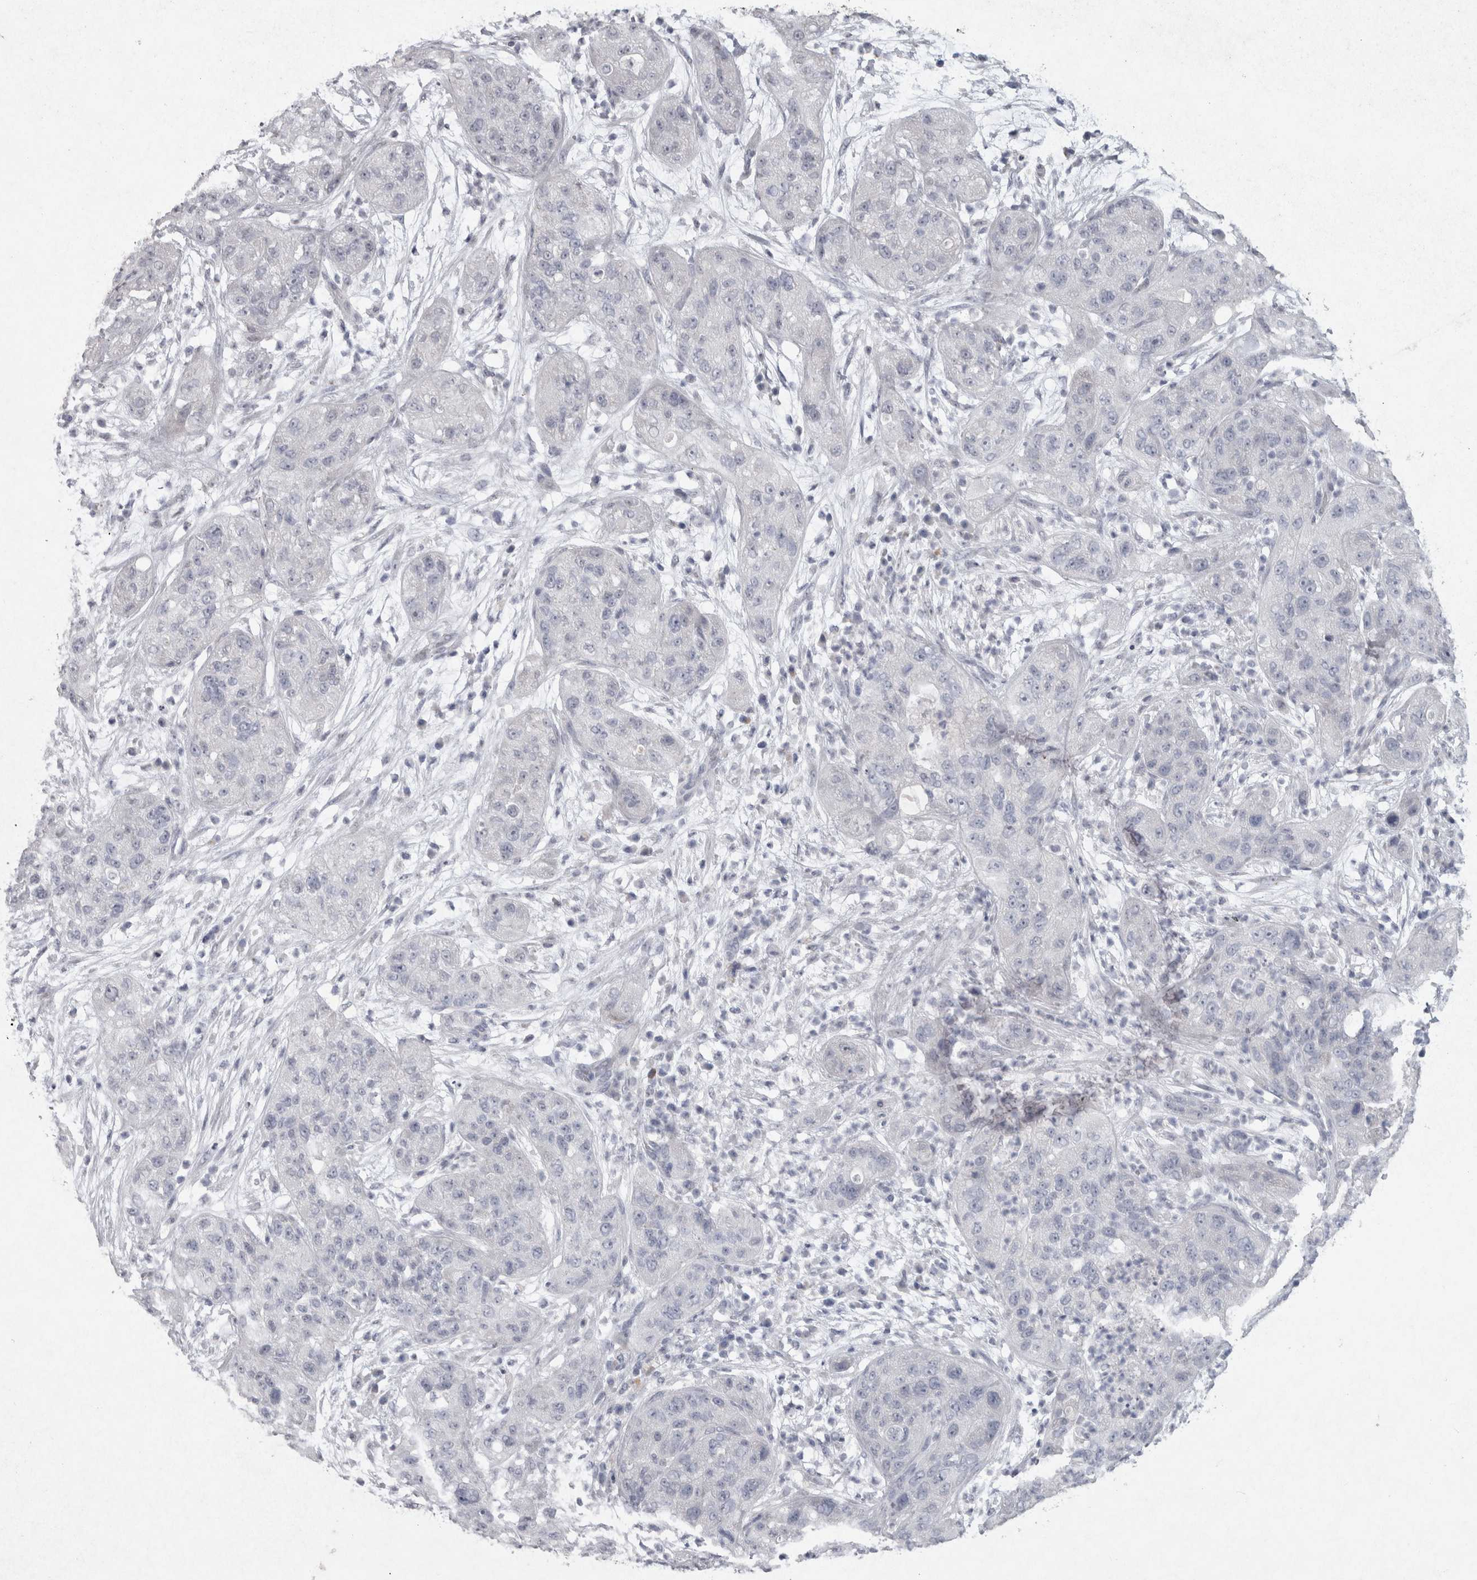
{"staining": {"intensity": "negative", "quantity": "none", "location": "none"}, "tissue": "pancreatic cancer", "cell_type": "Tumor cells", "image_type": "cancer", "snomed": [{"axis": "morphology", "description": "Adenocarcinoma, NOS"}, {"axis": "topography", "description": "Pancreas"}], "caption": "This image is of pancreatic adenocarcinoma stained with immunohistochemistry (IHC) to label a protein in brown with the nuclei are counter-stained blue. There is no expression in tumor cells. (DAB immunohistochemistry (IHC) visualized using brightfield microscopy, high magnification).", "gene": "PDX1", "patient": {"sex": "female", "age": 78}}